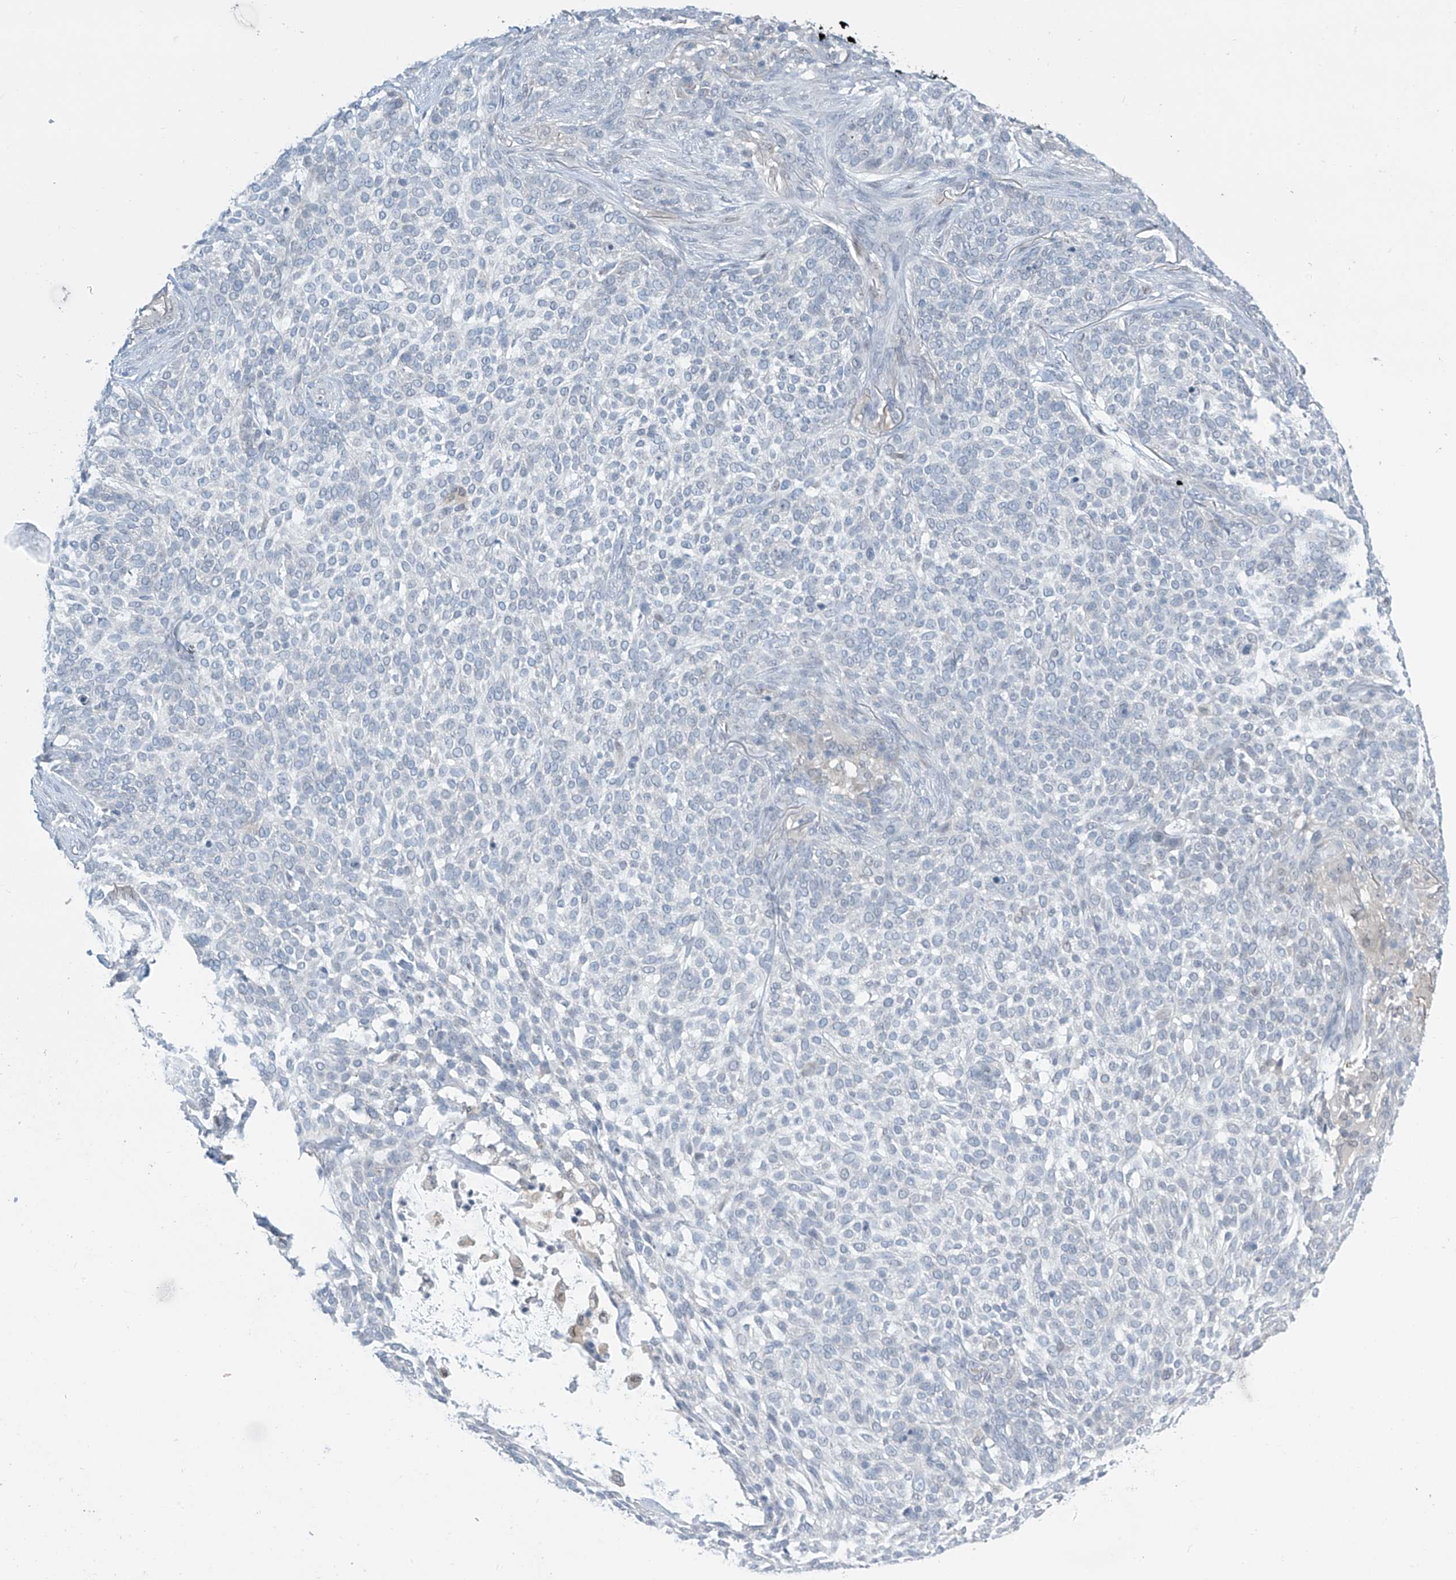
{"staining": {"intensity": "negative", "quantity": "none", "location": "none"}, "tissue": "skin cancer", "cell_type": "Tumor cells", "image_type": "cancer", "snomed": [{"axis": "morphology", "description": "Basal cell carcinoma"}, {"axis": "topography", "description": "Skin"}], "caption": "High magnification brightfield microscopy of basal cell carcinoma (skin) stained with DAB (3,3'-diaminobenzidine) (brown) and counterstained with hematoxylin (blue): tumor cells show no significant expression. (Brightfield microscopy of DAB (3,3'-diaminobenzidine) IHC at high magnification).", "gene": "APLF", "patient": {"sex": "female", "age": 64}}